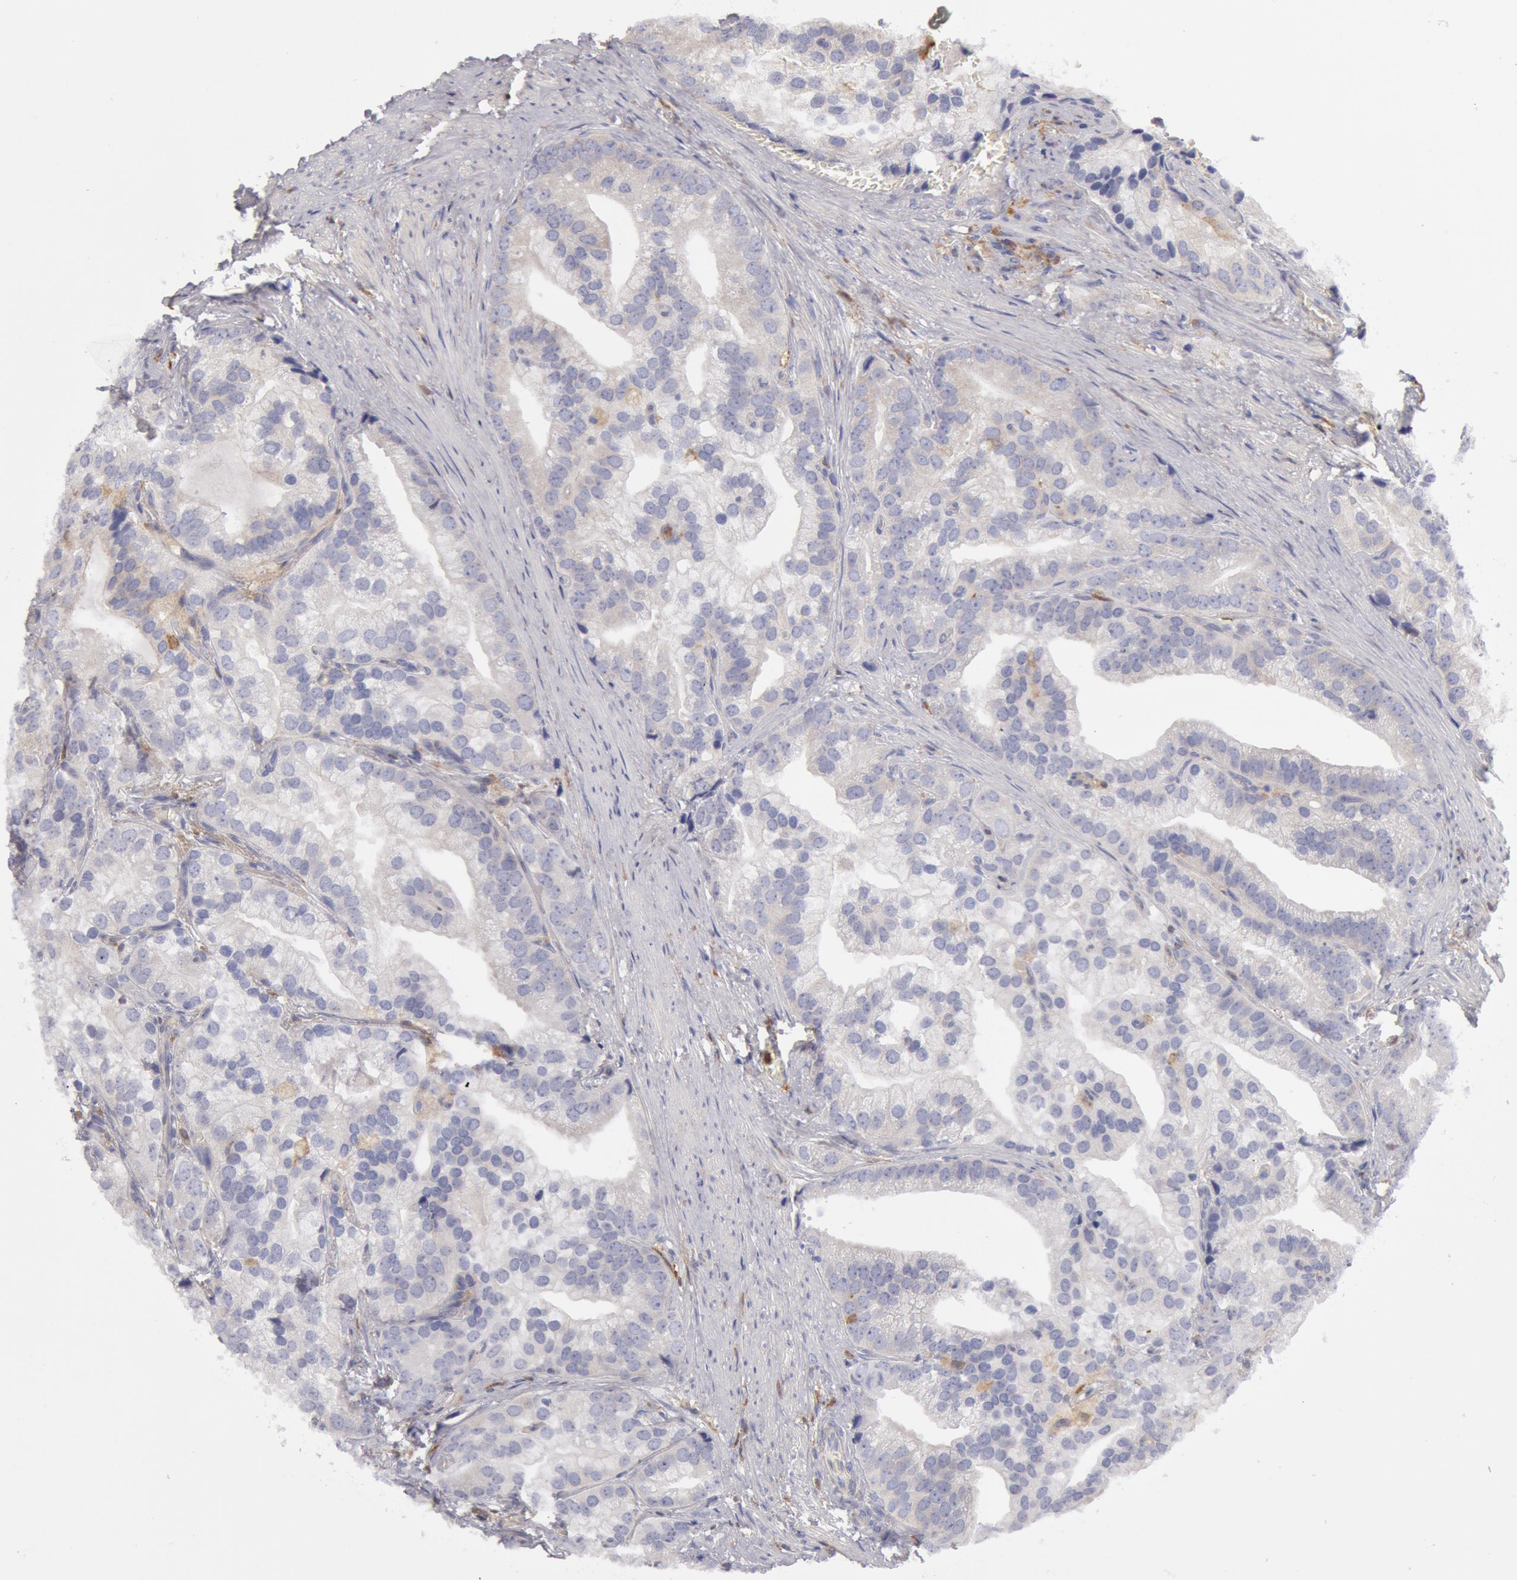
{"staining": {"intensity": "negative", "quantity": "none", "location": "none"}, "tissue": "prostate cancer", "cell_type": "Tumor cells", "image_type": "cancer", "snomed": [{"axis": "morphology", "description": "Adenocarcinoma, Low grade"}, {"axis": "topography", "description": "Prostate"}], "caption": "Photomicrograph shows no protein positivity in tumor cells of low-grade adenocarcinoma (prostate) tissue.", "gene": "SYK", "patient": {"sex": "male", "age": 71}}